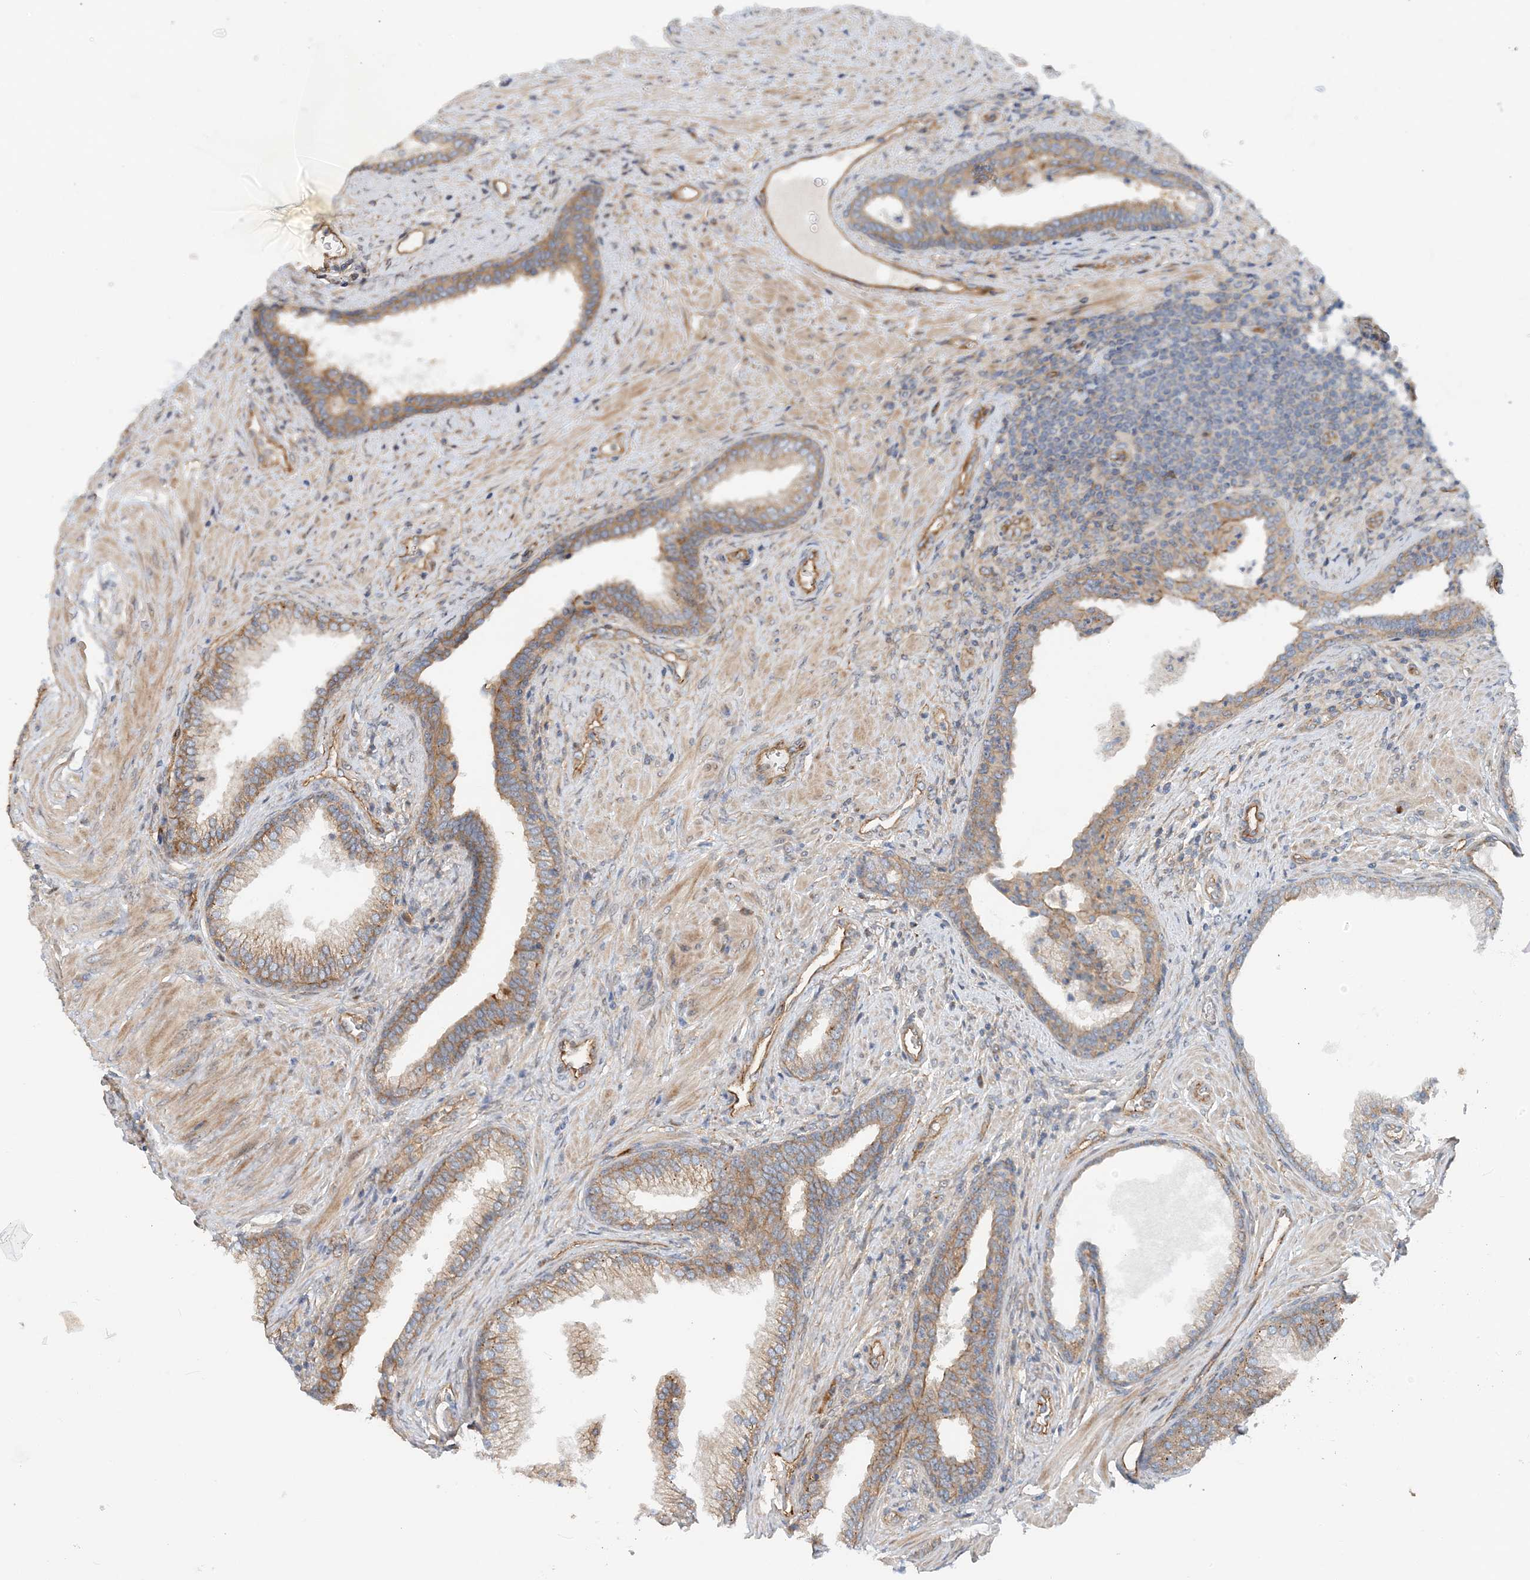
{"staining": {"intensity": "moderate", "quantity": ">75%", "location": "cytoplasmic/membranous"}, "tissue": "prostate", "cell_type": "Glandular cells", "image_type": "normal", "snomed": [{"axis": "morphology", "description": "Normal tissue, NOS"}, {"axis": "topography", "description": "Prostate"}], "caption": "This is an image of immunohistochemistry (IHC) staining of normal prostate, which shows moderate expression in the cytoplasmic/membranous of glandular cells.", "gene": "MYL5", "patient": {"sex": "male", "age": 76}}